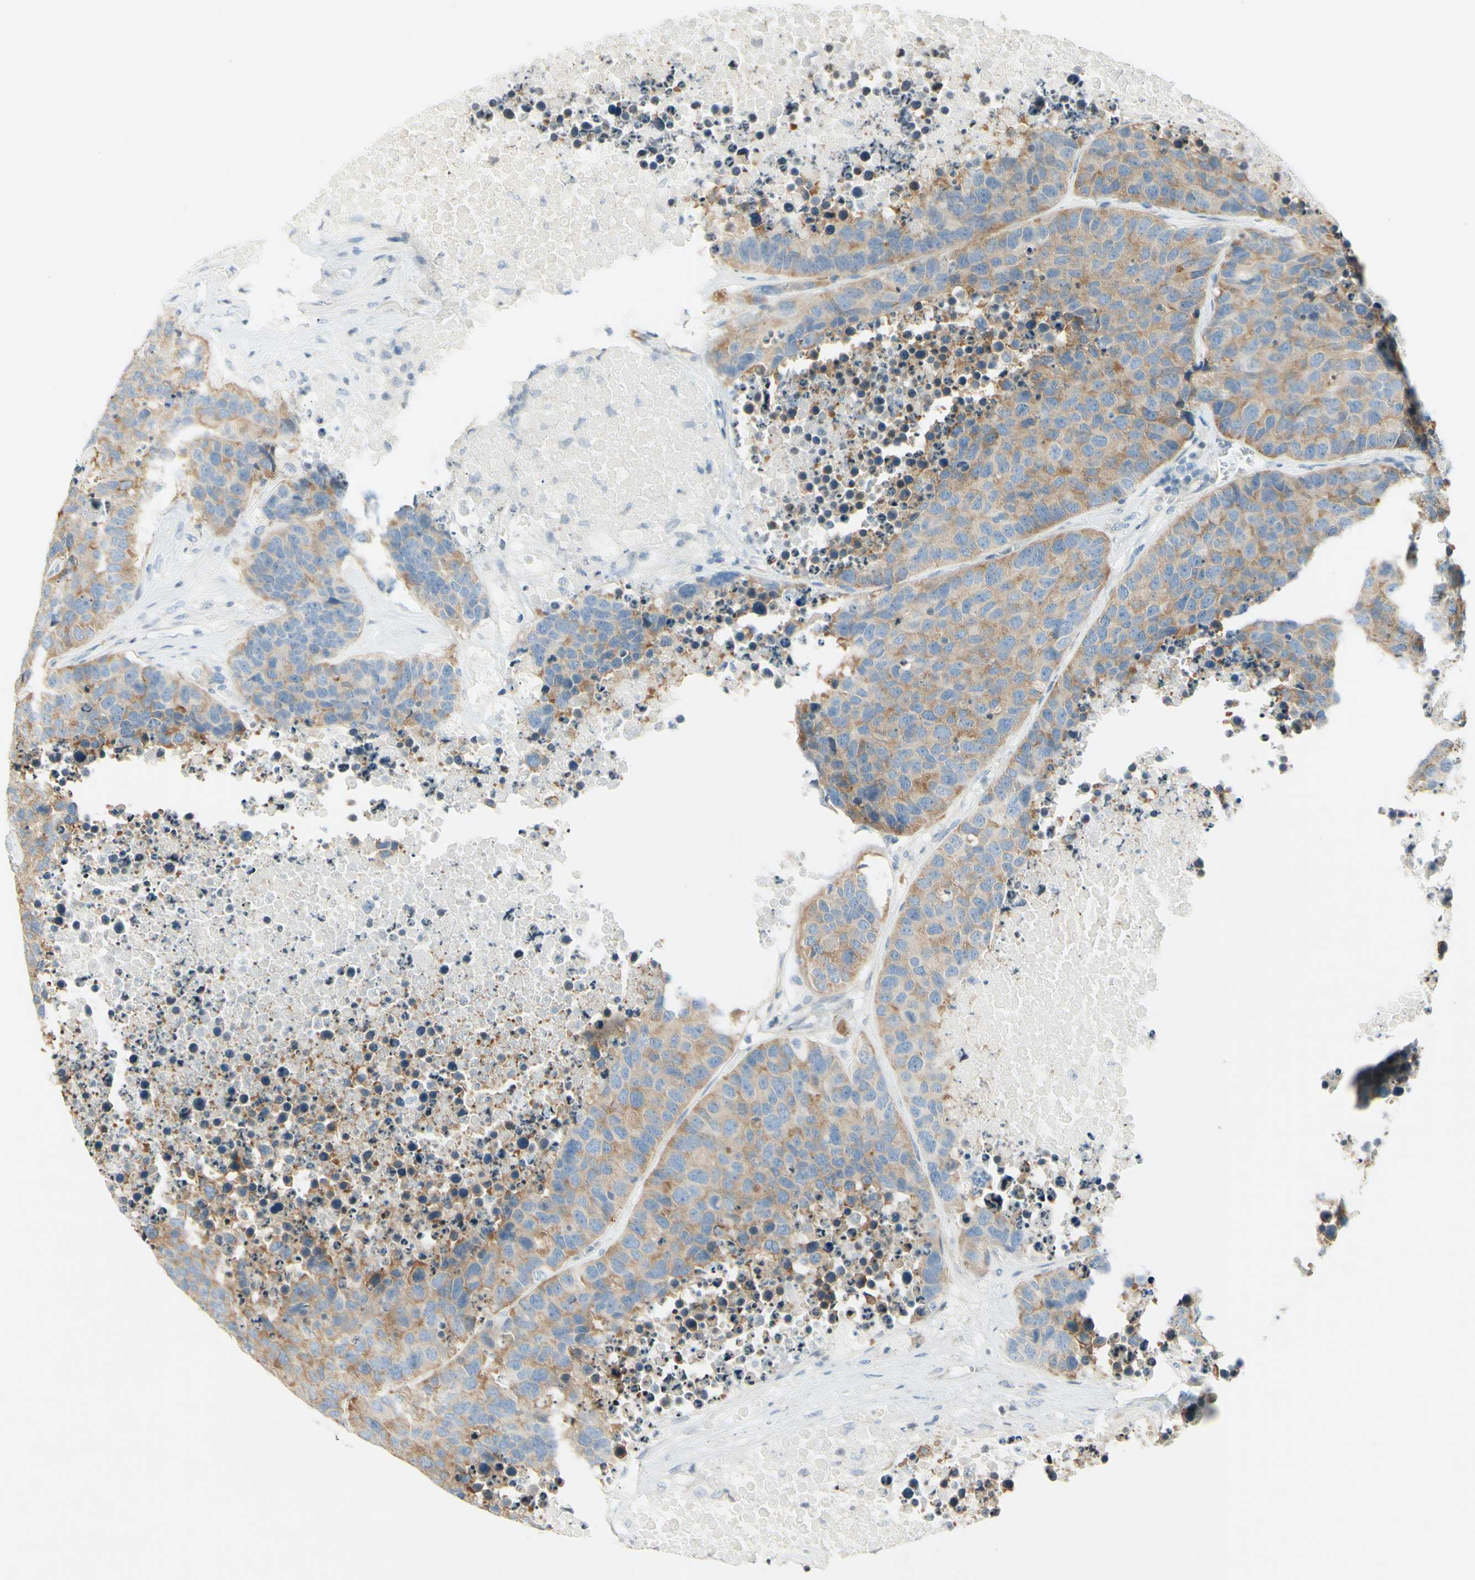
{"staining": {"intensity": "moderate", "quantity": "25%-75%", "location": "cytoplasmic/membranous"}, "tissue": "carcinoid", "cell_type": "Tumor cells", "image_type": "cancer", "snomed": [{"axis": "morphology", "description": "Carcinoid, malignant, NOS"}, {"axis": "topography", "description": "Lung"}], "caption": "Human carcinoid stained for a protein (brown) shows moderate cytoplasmic/membranous positive expression in about 25%-75% of tumor cells.", "gene": "MAP1B", "patient": {"sex": "male", "age": 60}}